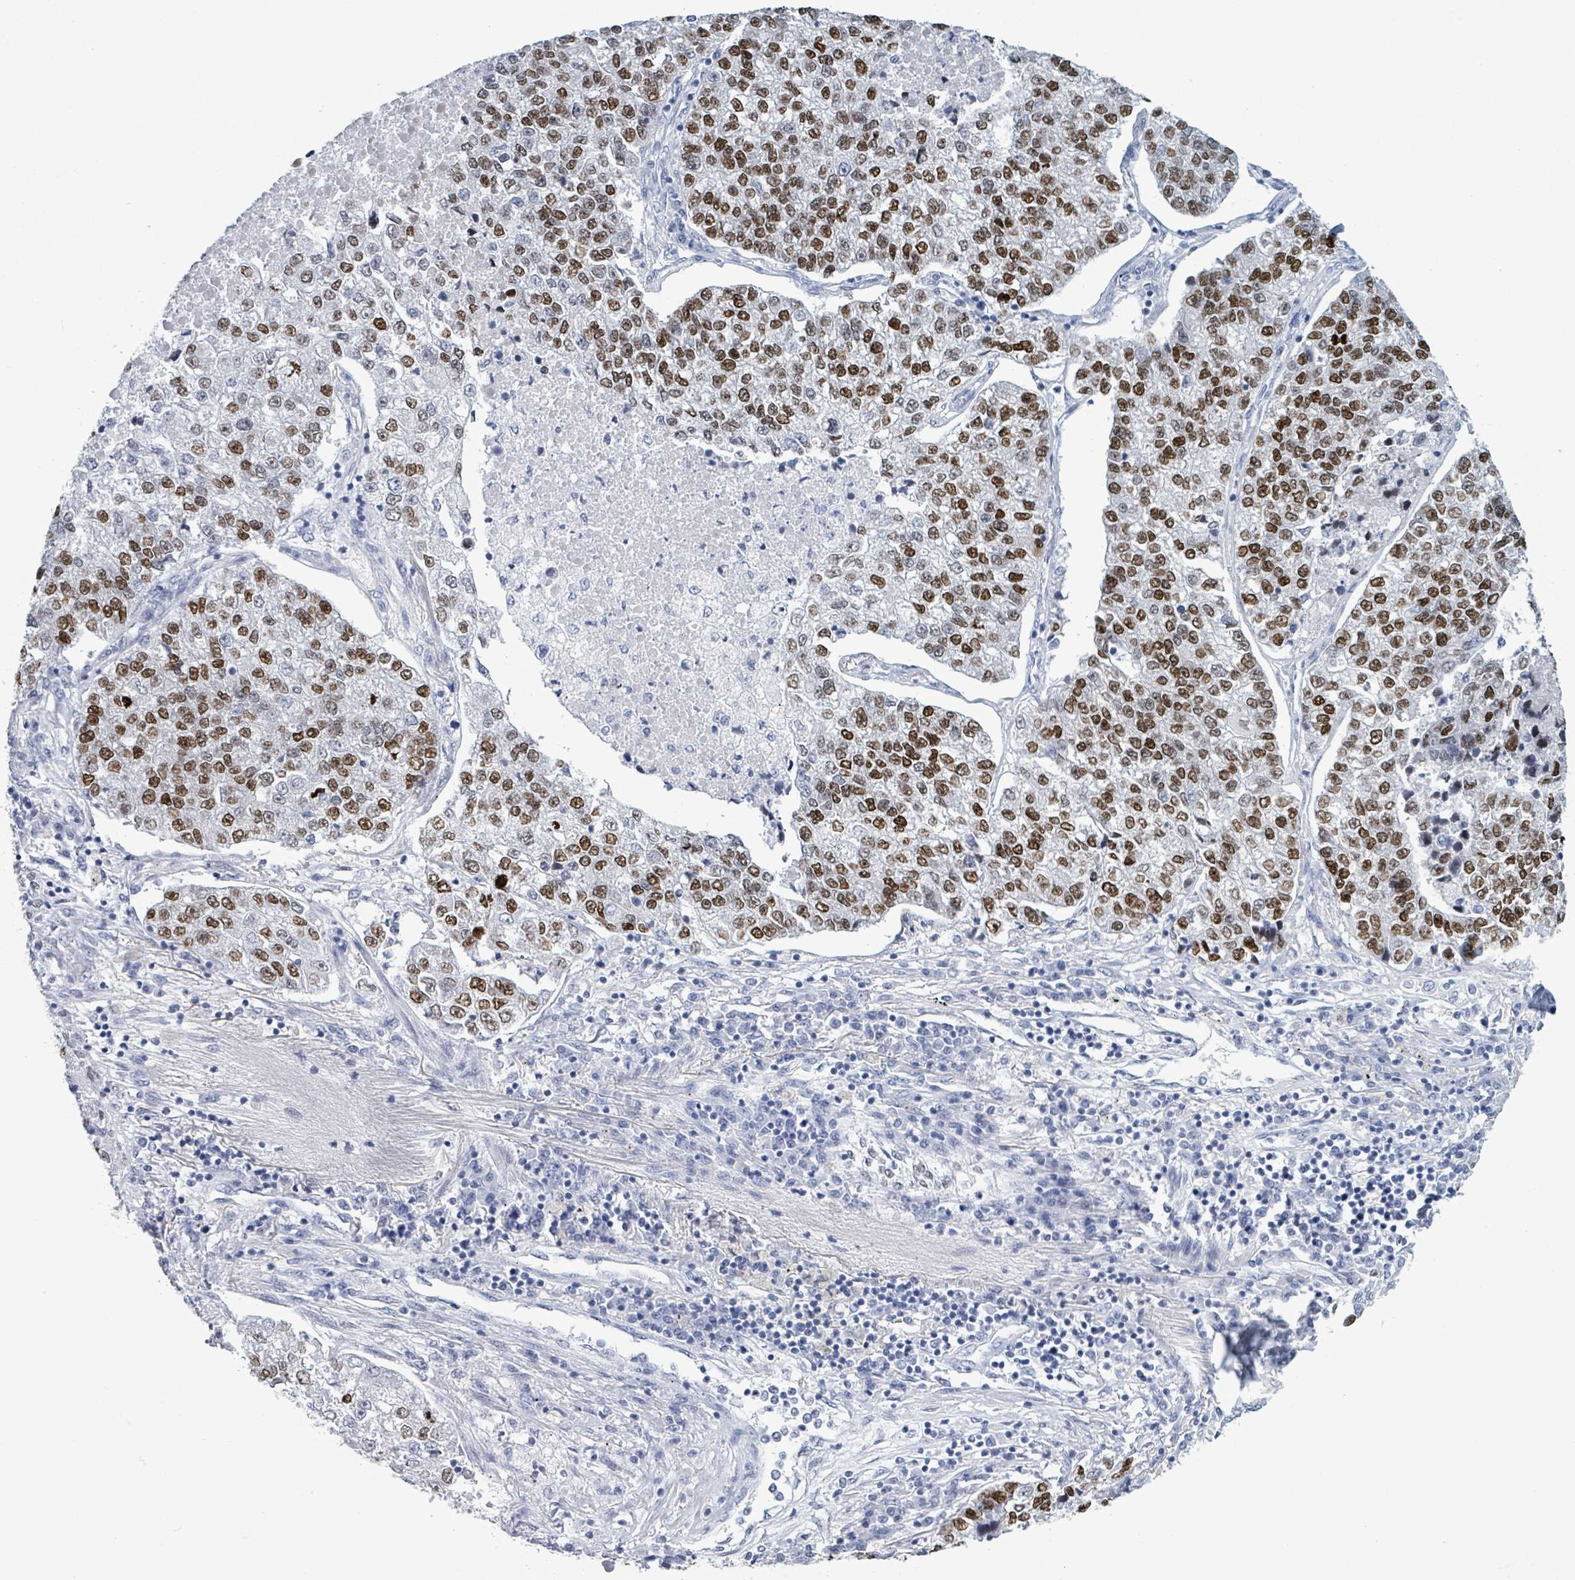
{"staining": {"intensity": "strong", "quantity": ">75%", "location": "nuclear"}, "tissue": "lung cancer", "cell_type": "Tumor cells", "image_type": "cancer", "snomed": [{"axis": "morphology", "description": "Adenocarcinoma, NOS"}, {"axis": "topography", "description": "Lung"}], "caption": "Brown immunohistochemical staining in lung cancer reveals strong nuclear expression in about >75% of tumor cells. (IHC, brightfield microscopy, high magnification).", "gene": "NKX2-1", "patient": {"sex": "male", "age": 49}}